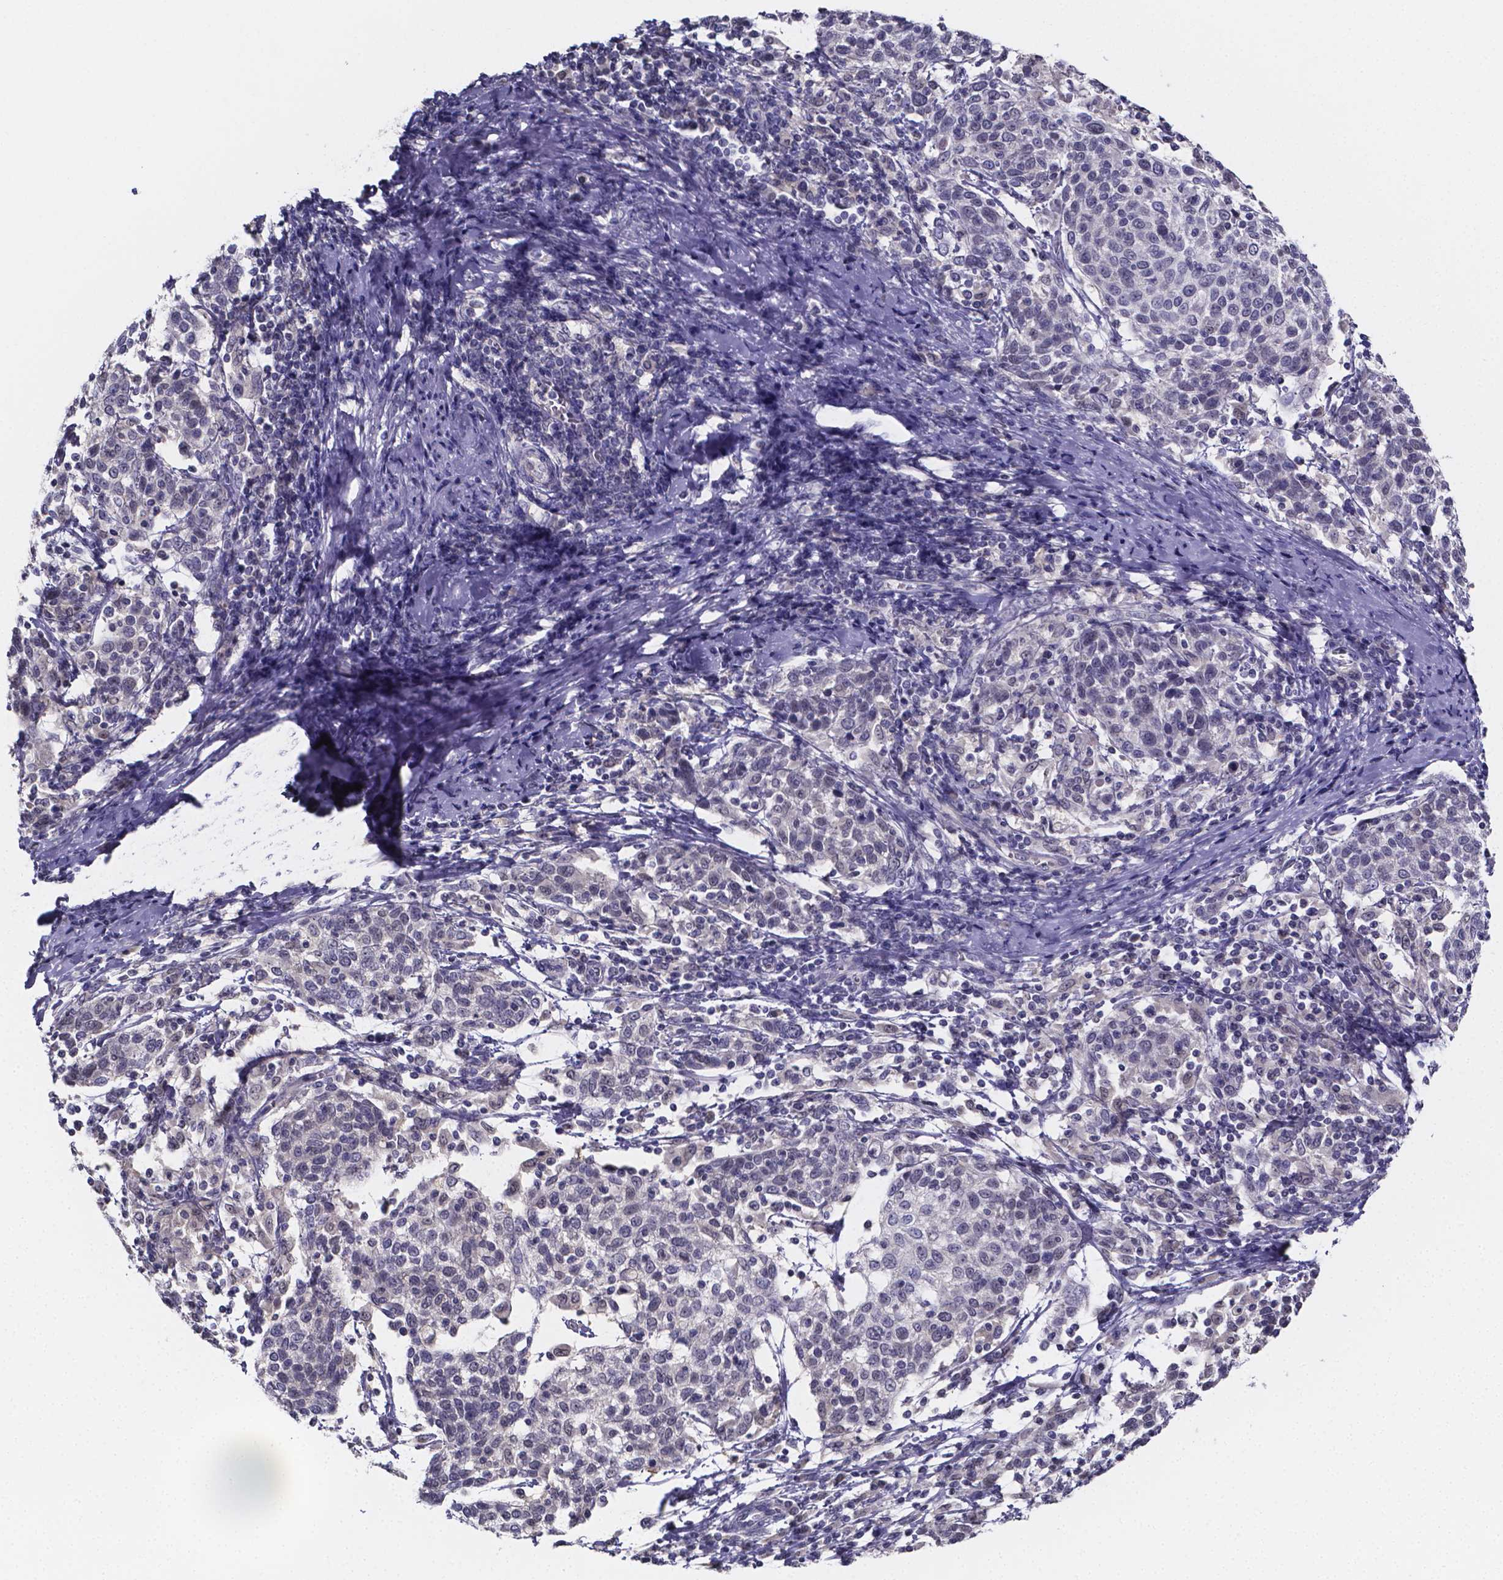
{"staining": {"intensity": "negative", "quantity": "none", "location": "none"}, "tissue": "cervical cancer", "cell_type": "Tumor cells", "image_type": "cancer", "snomed": [{"axis": "morphology", "description": "Squamous cell carcinoma, NOS"}, {"axis": "topography", "description": "Cervix"}], "caption": "Tumor cells show no significant positivity in cervical squamous cell carcinoma. (Stains: DAB IHC with hematoxylin counter stain, Microscopy: brightfield microscopy at high magnification).", "gene": "IZUMO1", "patient": {"sex": "female", "age": 61}}